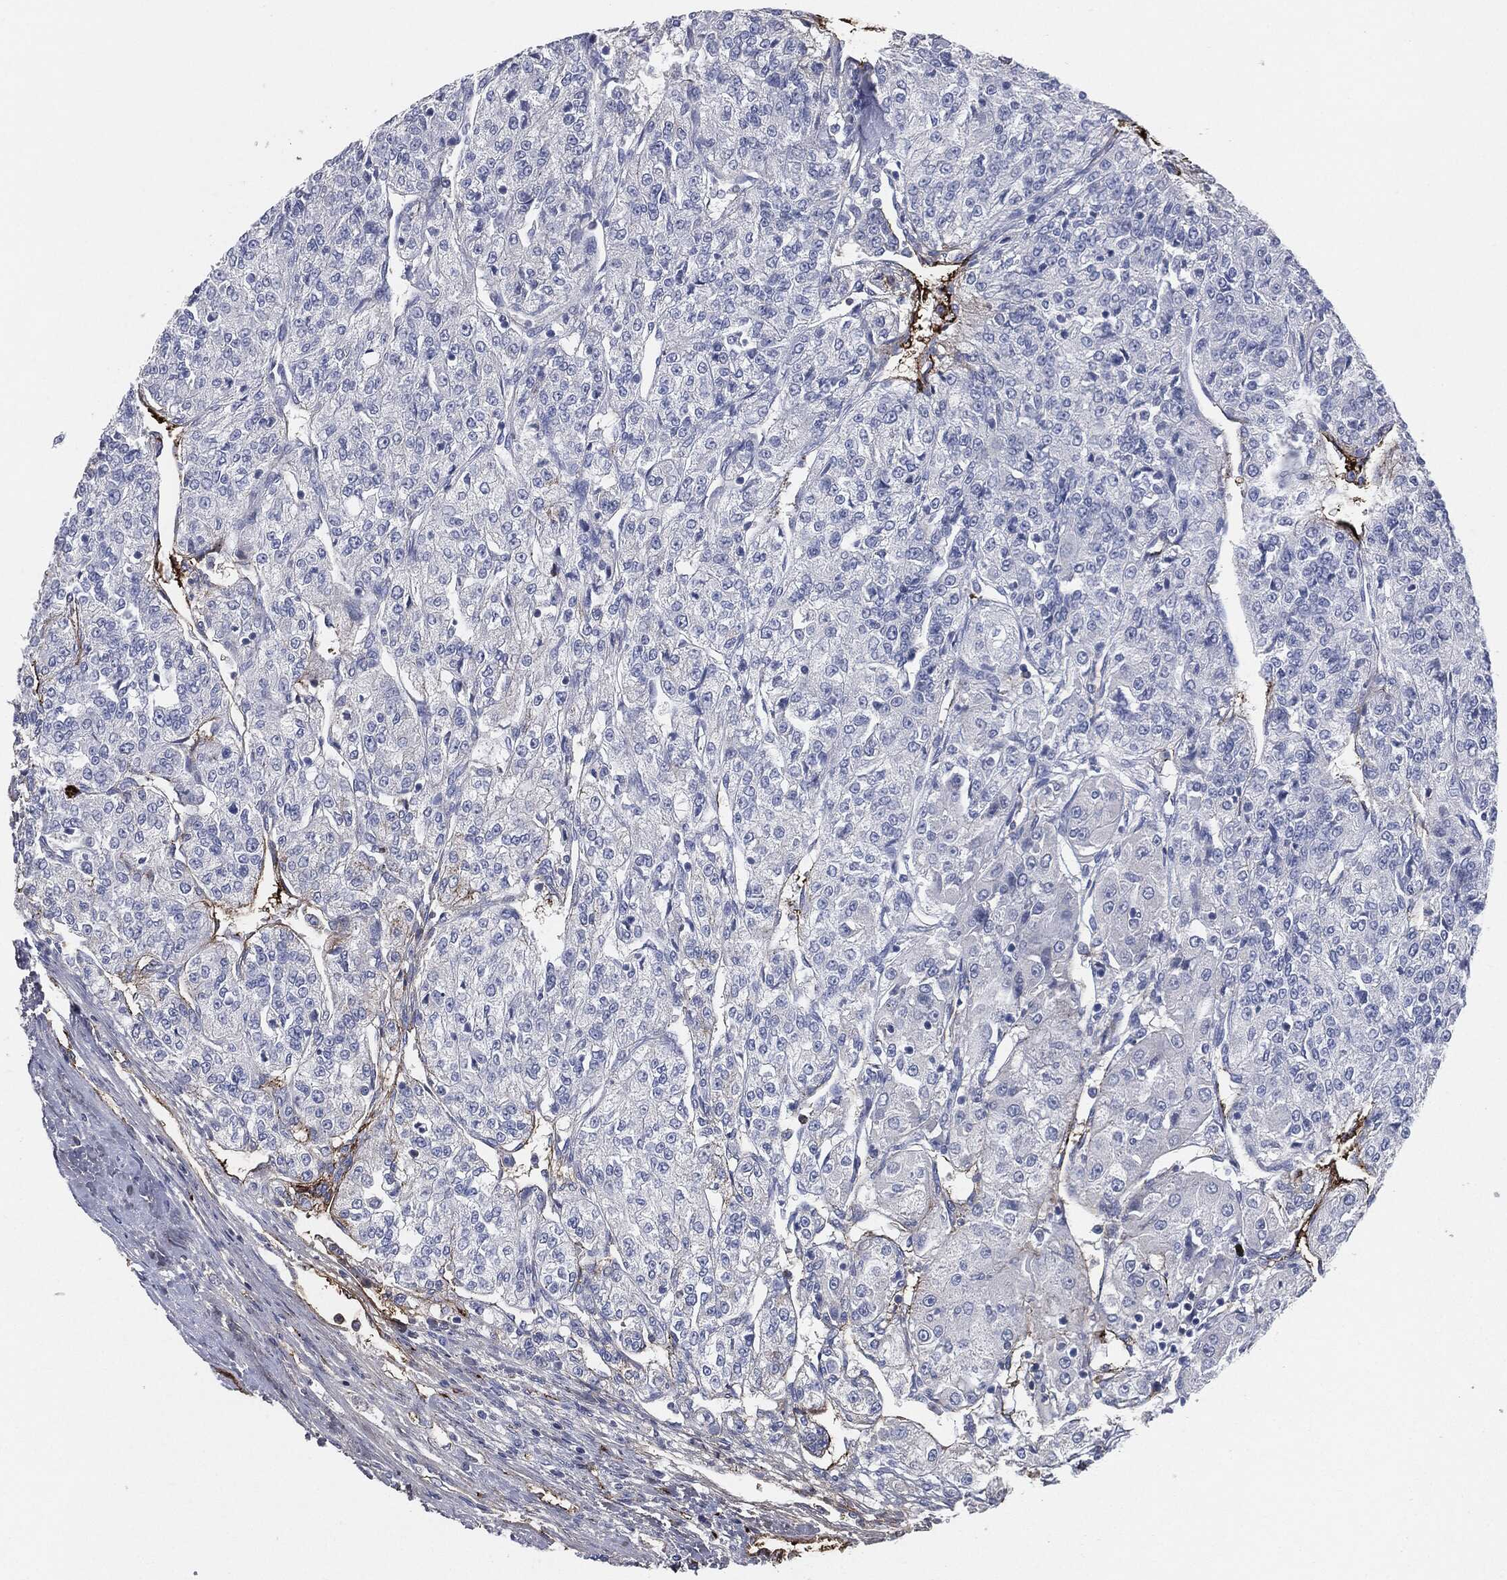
{"staining": {"intensity": "weak", "quantity": "<25%", "location": "cytoplasmic/membranous"}, "tissue": "renal cancer", "cell_type": "Tumor cells", "image_type": "cancer", "snomed": [{"axis": "morphology", "description": "Adenocarcinoma, NOS"}, {"axis": "topography", "description": "Kidney"}], "caption": "Adenocarcinoma (renal) stained for a protein using immunohistochemistry shows no expression tumor cells.", "gene": "APOB", "patient": {"sex": "female", "age": 63}}